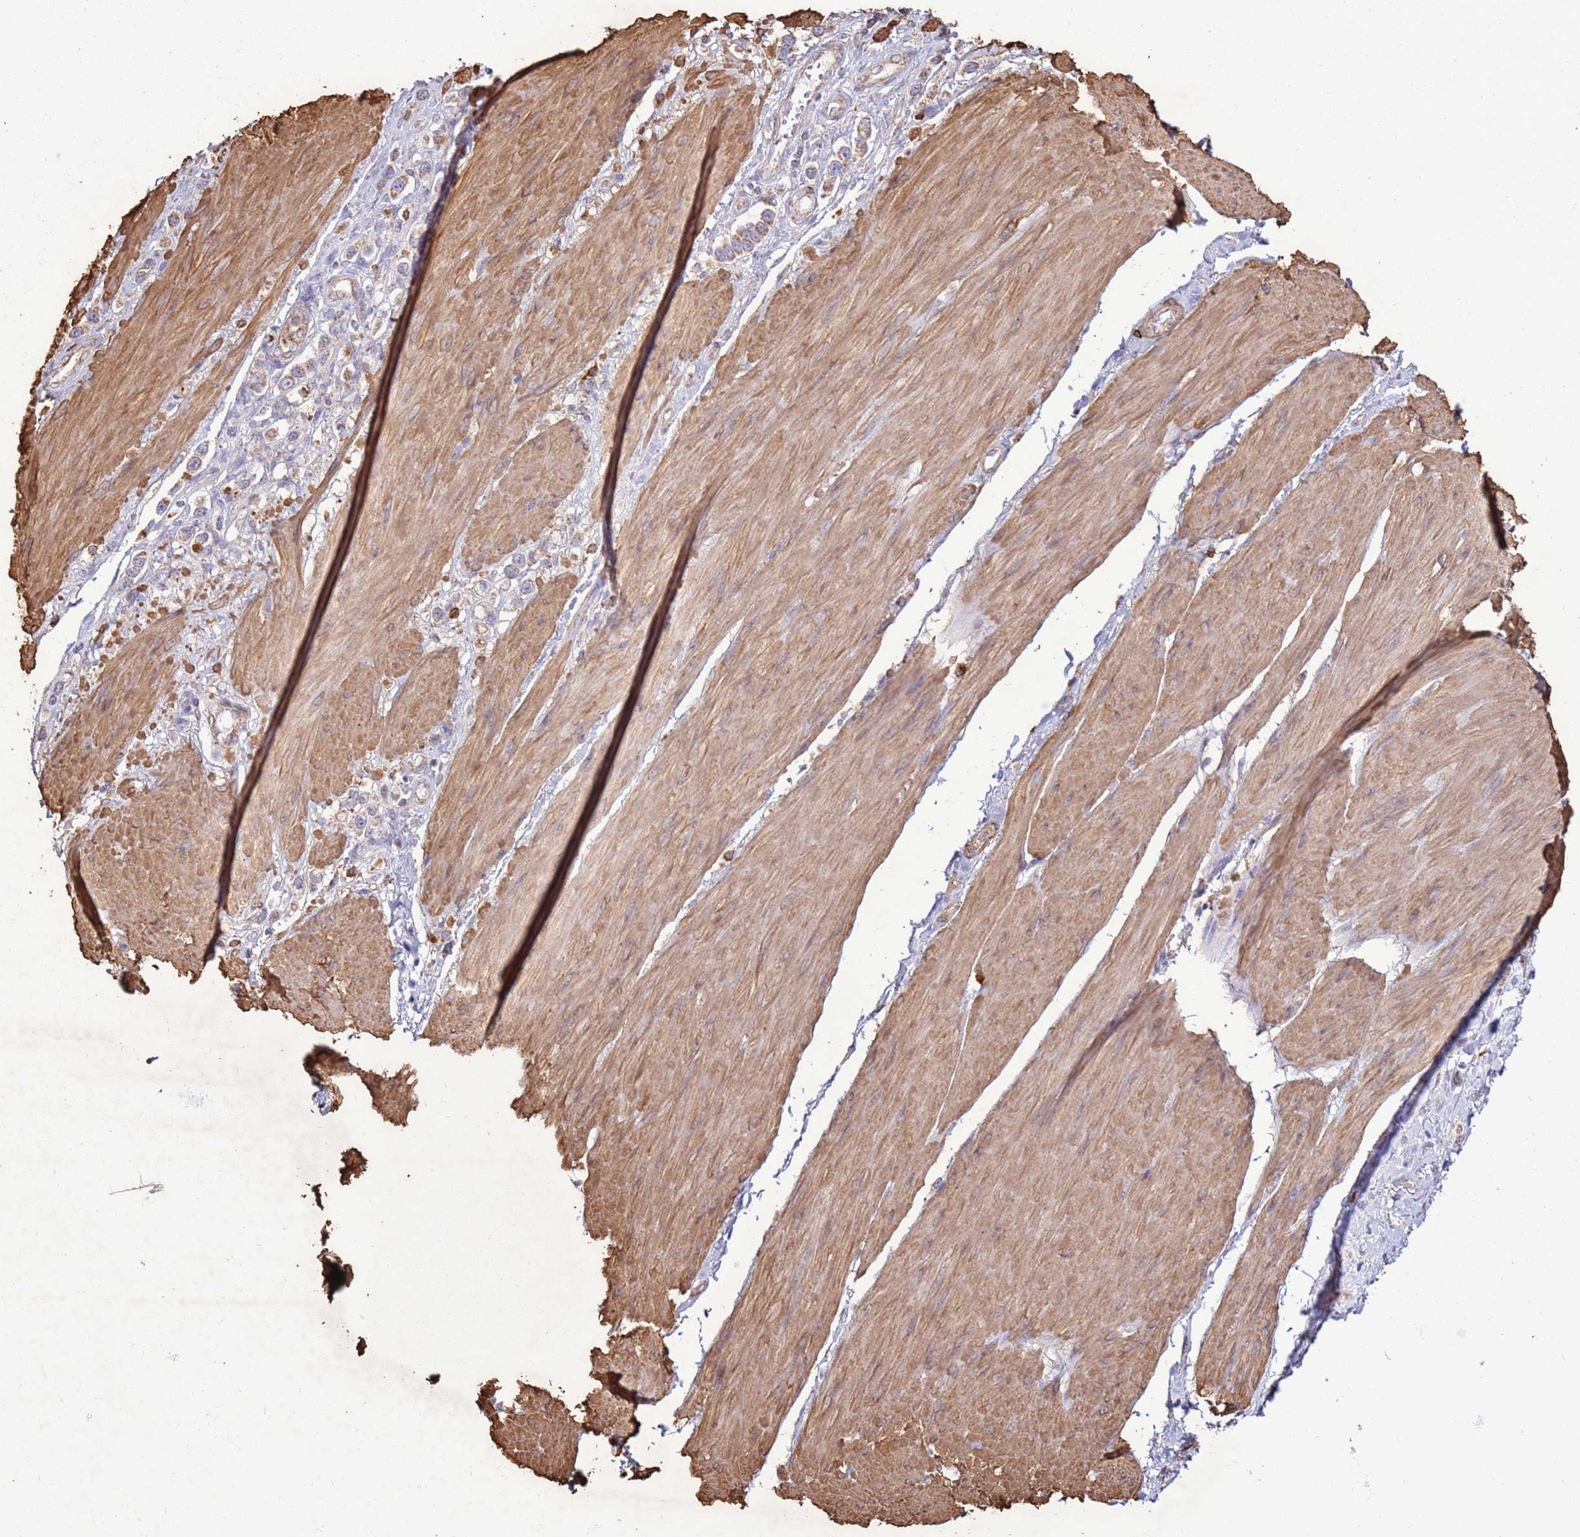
{"staining": {"intensity": "moderate", "quantity": "25%-75%", "location": "cytoplasmic/membranous"}, "tissue": "stomach cancer", "cell_type": "Tumor cells", "image_type": "cancer", "snomed": [{"axis": "morphology", "description": "Adenocarcinoma, NOS"}, {"axis": "topography", "description": "Stomach"}], "caption": "This histopathology image exhibits immunohistochemistry (IHC) staining of stomach cancer (adenocarcinoma), with medium moderate cytoplasmic/membranous positivity in about 25%-75% of tumor cells.", "gene": "DDX59", "patient": {"sex": "female", "age": 65}}